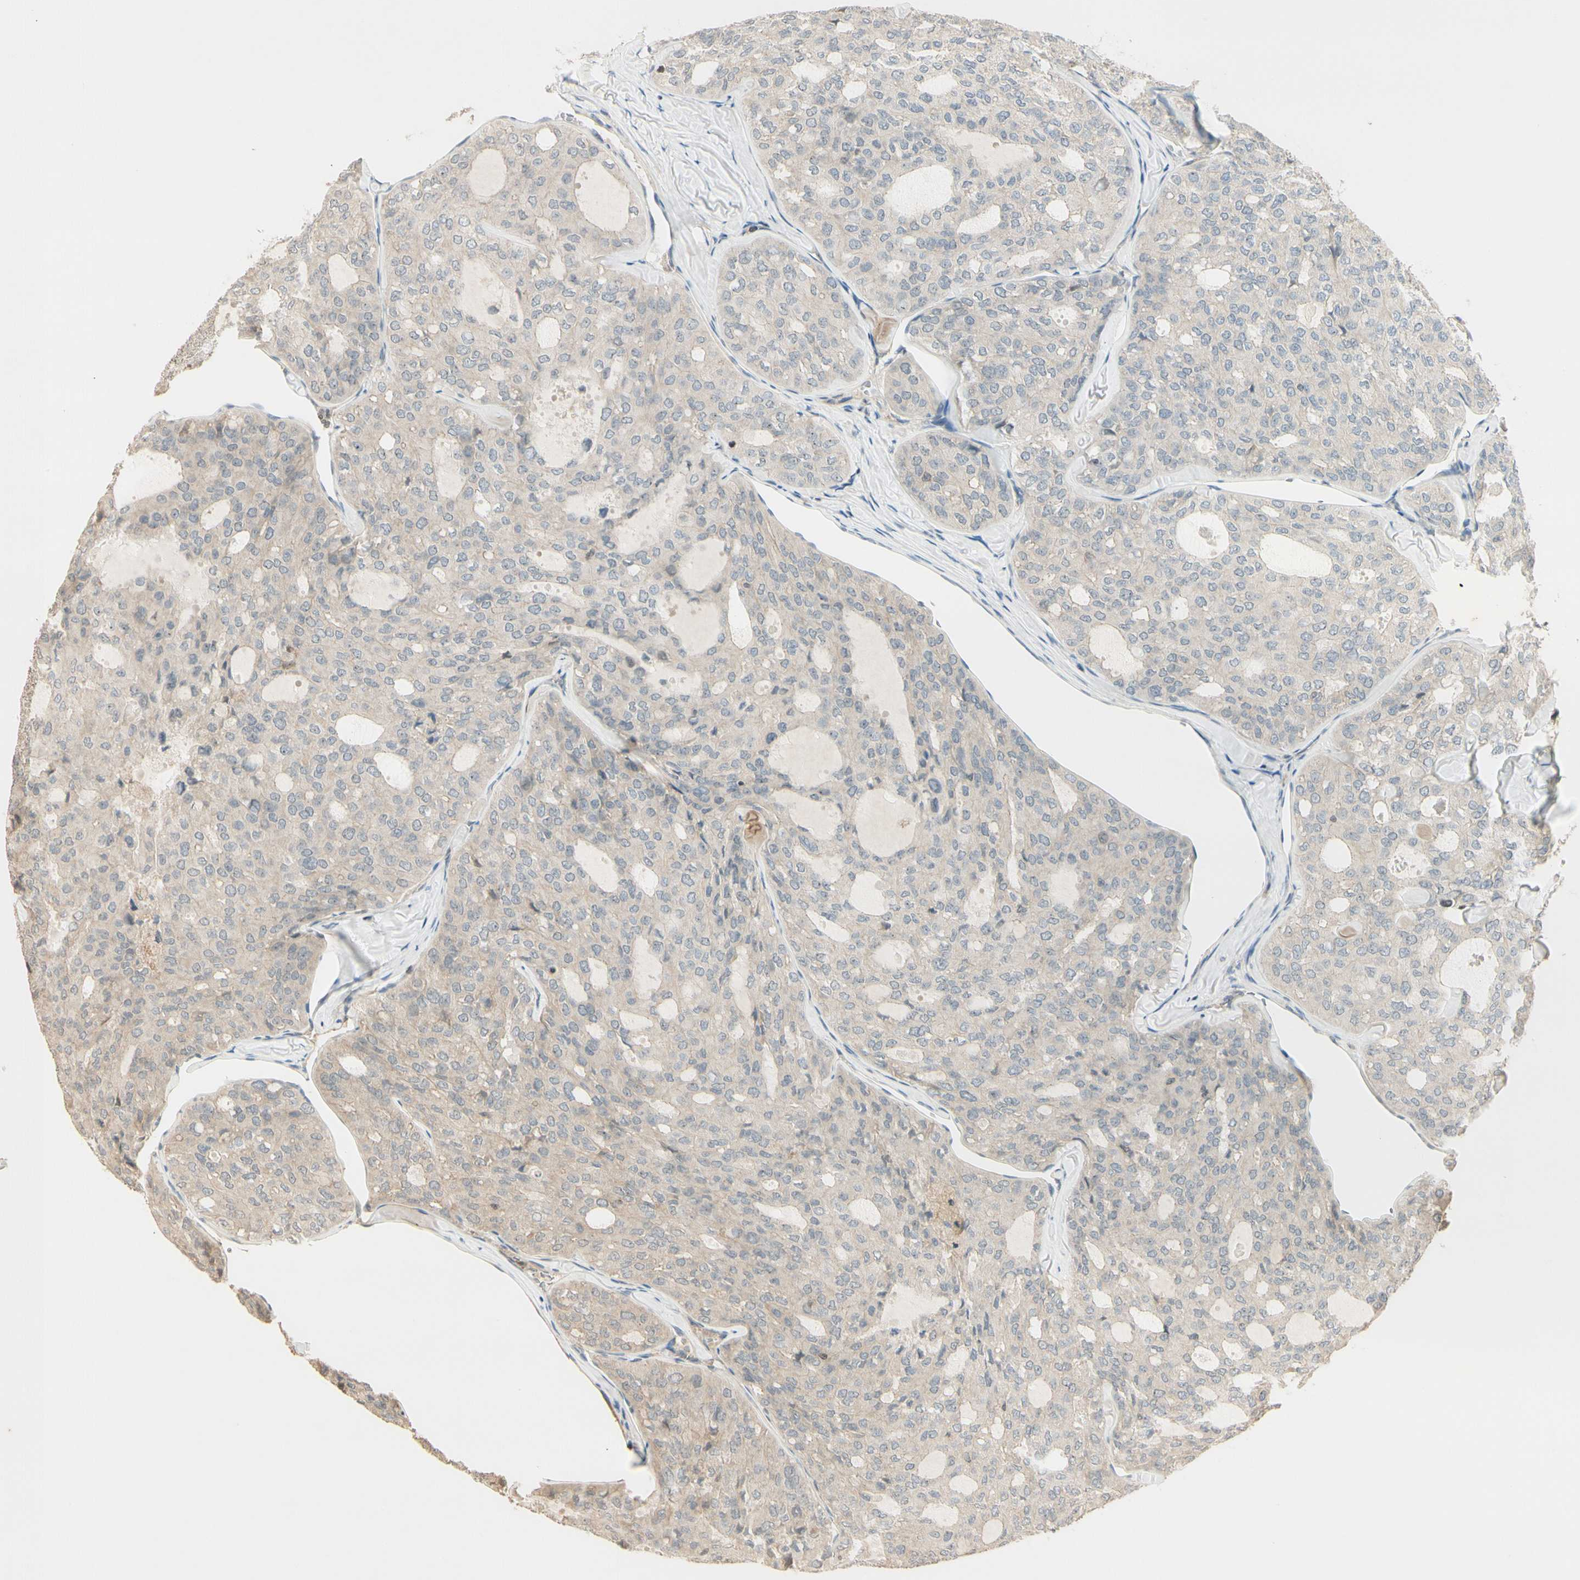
{"staining": {"intensity": "weak", "quantity": ">75%", "location": "cytoplasmic/membranous"}, "tissue": "thyroid cancer", "cell_type": "Tumor cells", "image_type": "cancer", "snomed": [{"axis": "morphology", "description": "Follicular adenoma carcinoma, NOS"}, {"axis": "topography", "description": "Thyroid gland"}], "caption": "Immunohistochemistry (IHC) image of human follicular adenoma carcinoma (thyroid) stained for a protein (brown), which shows low levels of weak cytoplasmic/membranous positivity in approximately >75% of tumor cells.", "gene": "NFYA", "patient": {"sex": "male", "age": 75}}